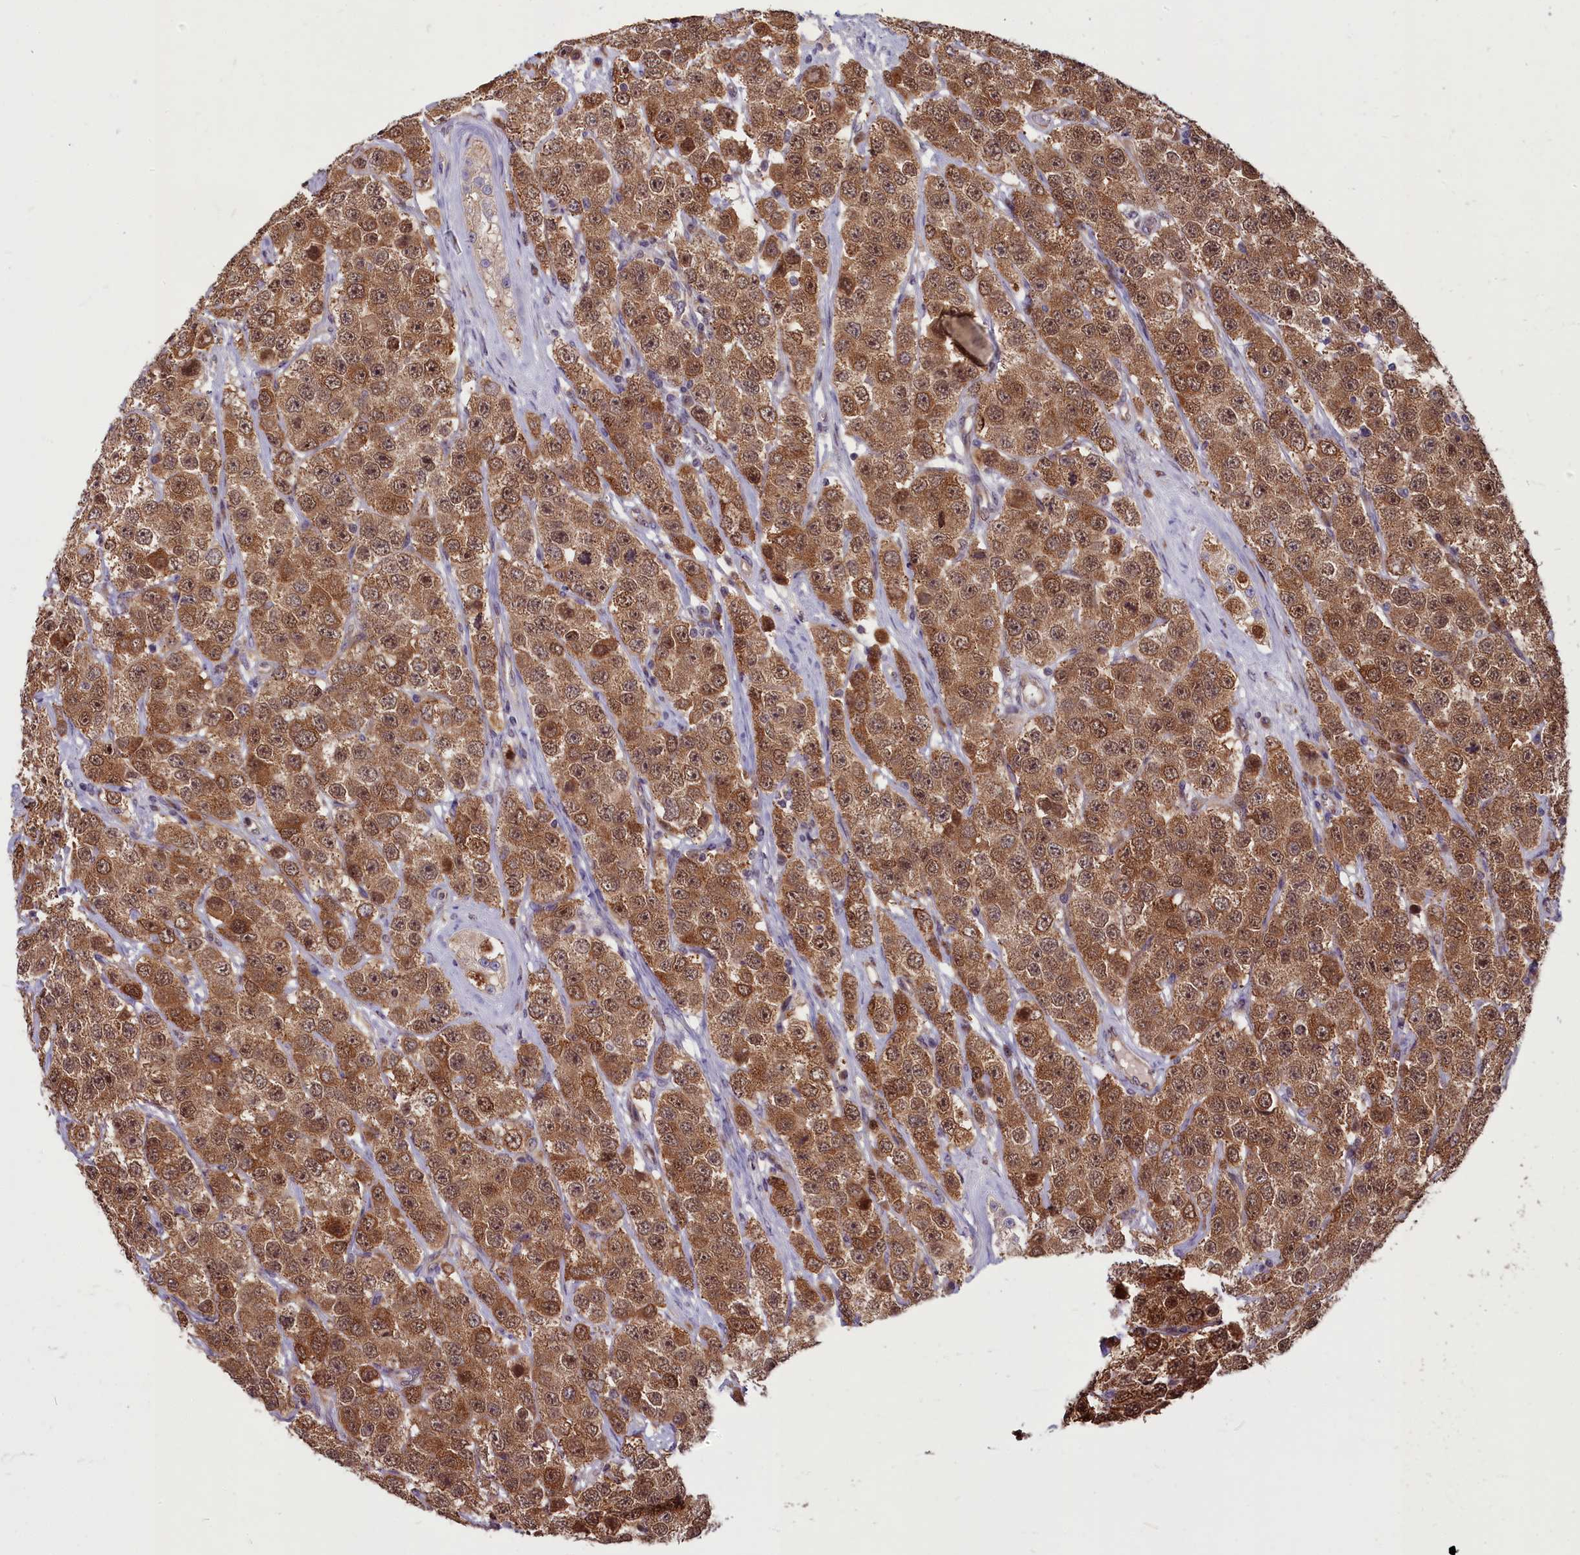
{"staining": {"intensity": "strong", "quantity": ">75%", "location": "cytoplasmic/membranous,nuclear"}, "tissue": "testis cancer", "cell_type": "Tumor cells", "image_type": "cancer", "snomed": [{"axis": "morphology", "description": "Seminoma, NOS"}, {"axis": "topography", "description": "Testis"}], "caption": "The photomicrograph demonstrates immunohistochemical staining of seminoma (testis). There is strong cytoplasmic/membranous and nuclear staining is appreciated in approximately >75% of tumor cells.", "gene": "MYCBP", "patient": {"sex": "male", "age": 28}}